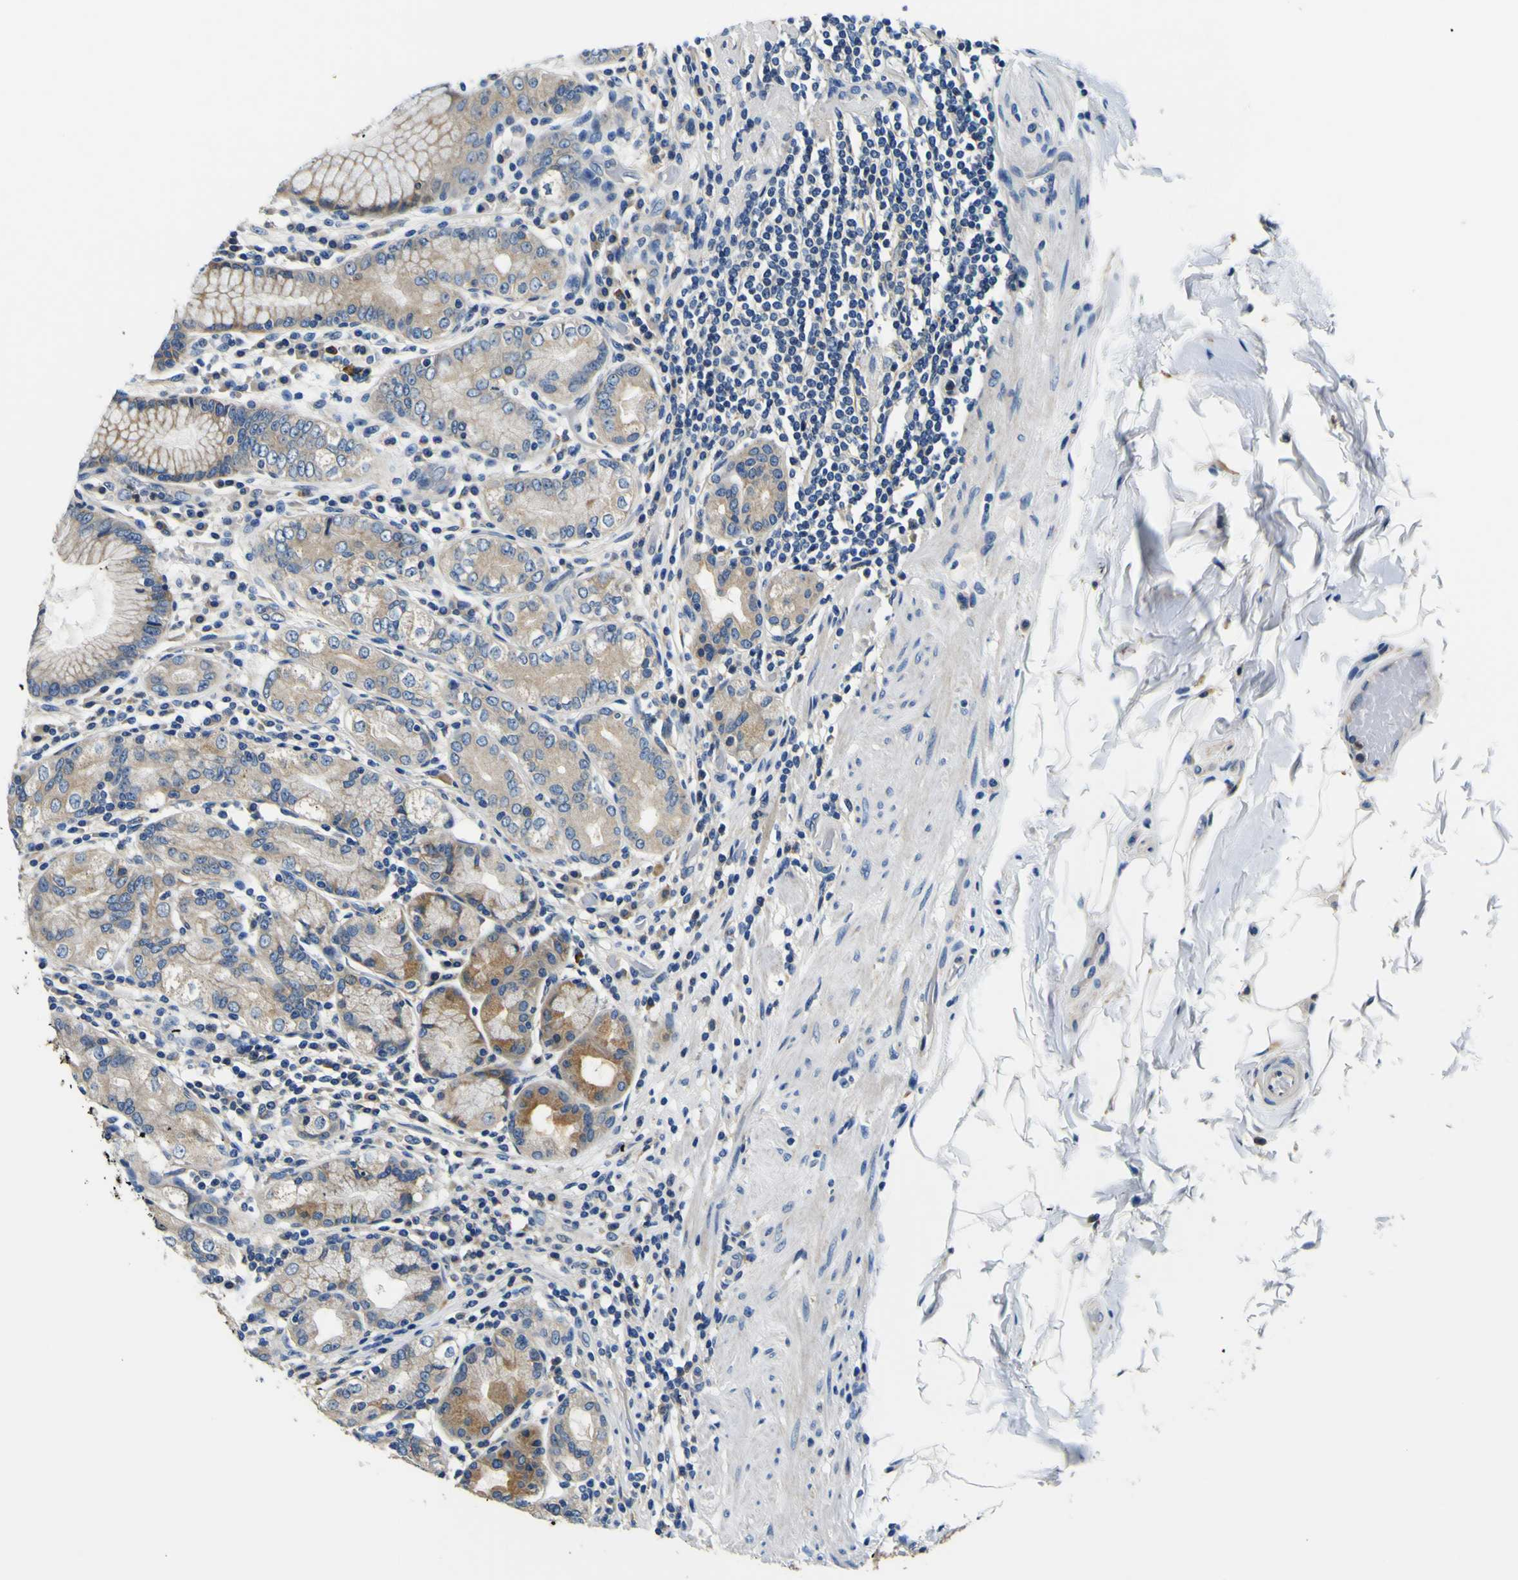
{"staining": {"intensity": "moderate", "quantity": "25%-75%", "location": "cytoplasmic/membranous"}, "tissue": "stomach", "cell_type": "Glandular cells", "image_type": "normal", "snomed": [{"axis": "morphology", "description": "Normal tissue, NOS"}, {"axis": "topography", "description": "Stomach, lower"}], "caption": "IHC of normal human stomach shows medium levels of moderate cytoplasmic/membranous expression in approximately 25%-75% of glandular cells.", "gene": "CLSTN1", "patient": {"sex": "female", "age": 76}}